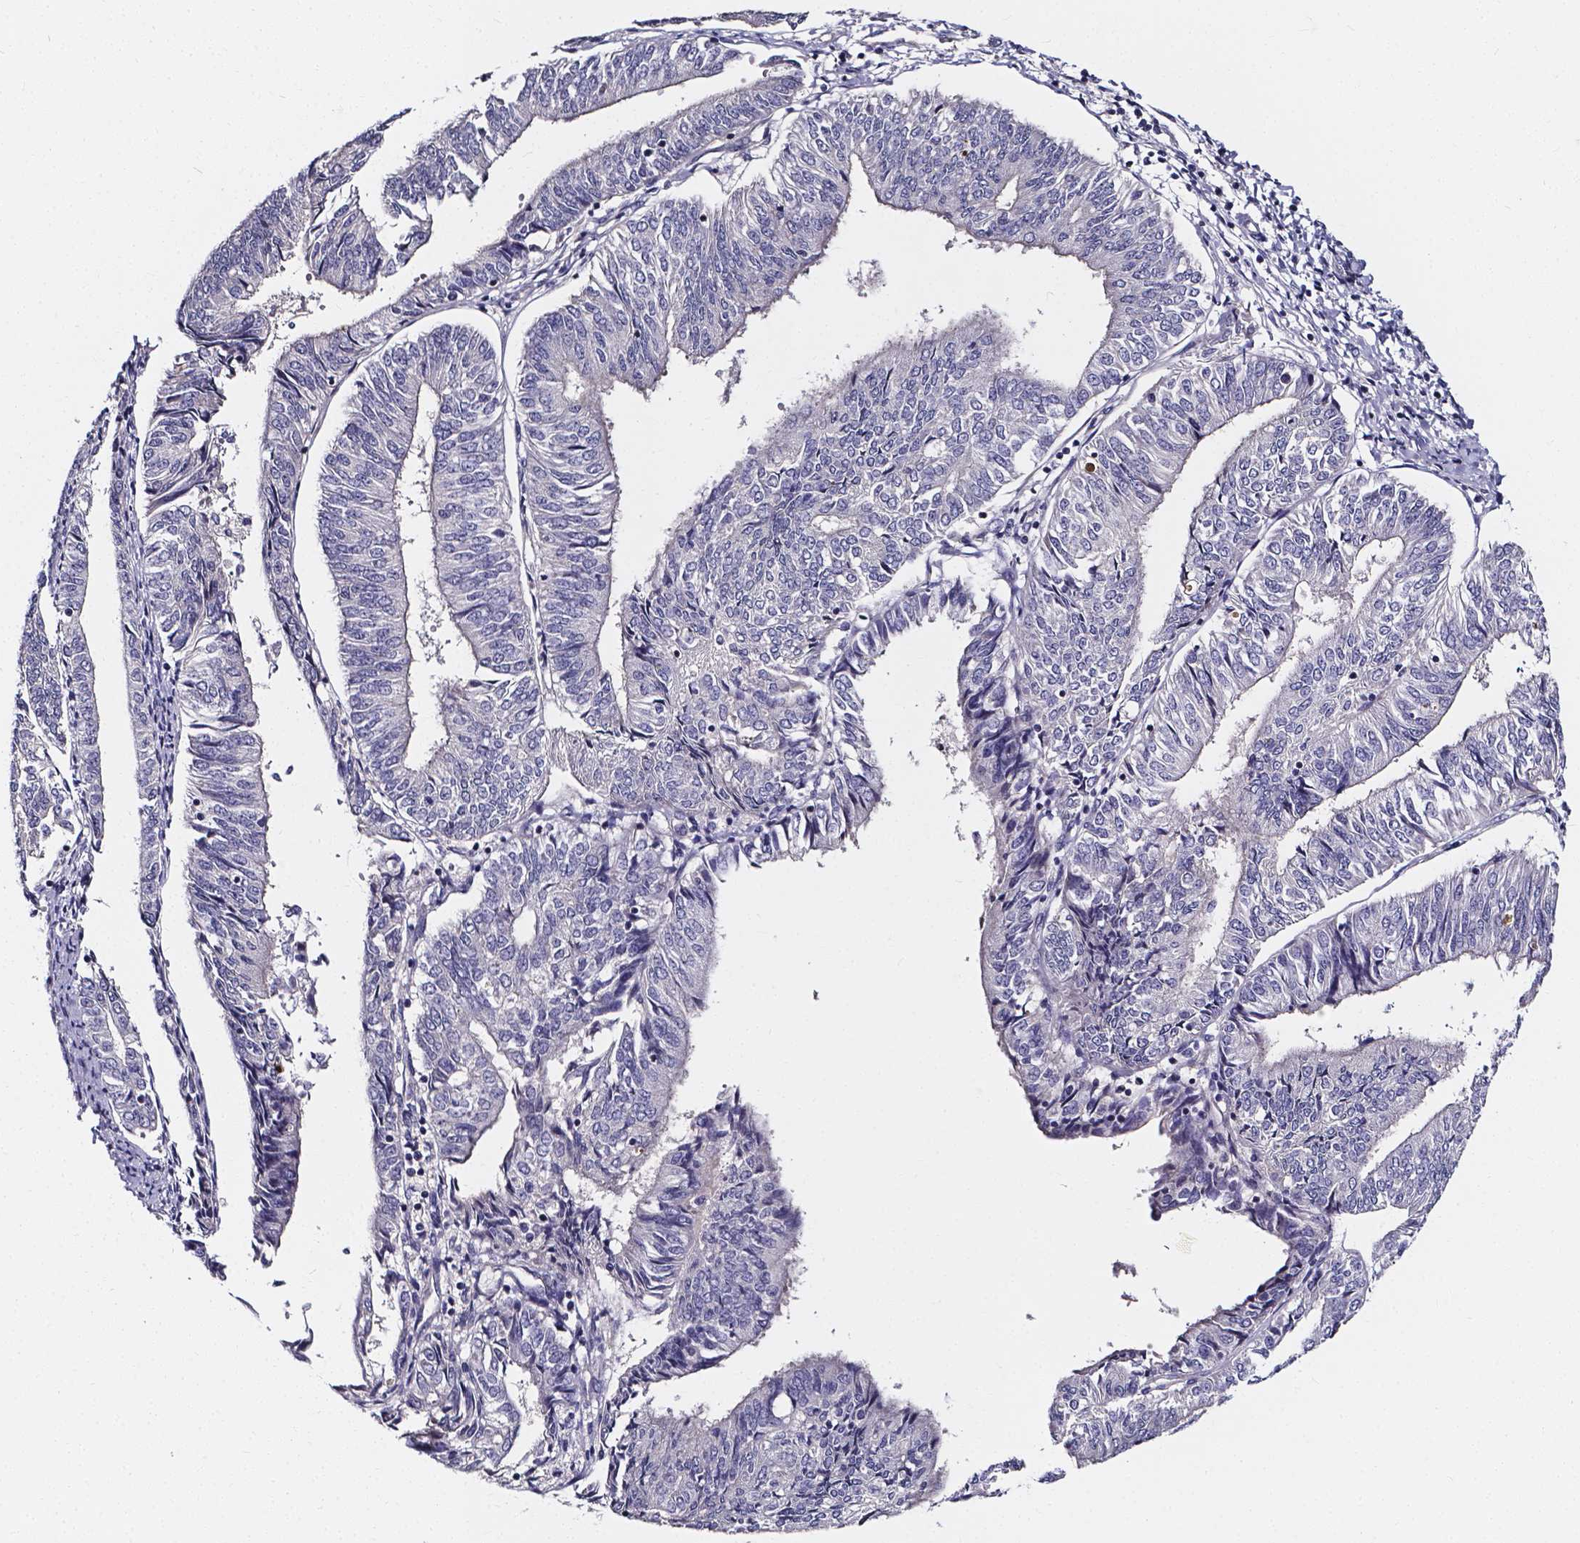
{"staining": {"intensity": "negative", "quantity": "none", "location": "none"}, "tissue": "endometrial cancer", "cell_type": "Tumor cells", "image_type": "cancer", "snomed": [{"axis": "morphology", "description": "Adenocarcinoma, NOS"}, {"axis": "topography", "description": "Endometrium"}], "caption": "Micrograph shows no significant protein staining in tumor cells of endometrial cancer (adenocarcinoma).", "gene": "CACNG8", "patient": {"sex": "female", "age": 58}}